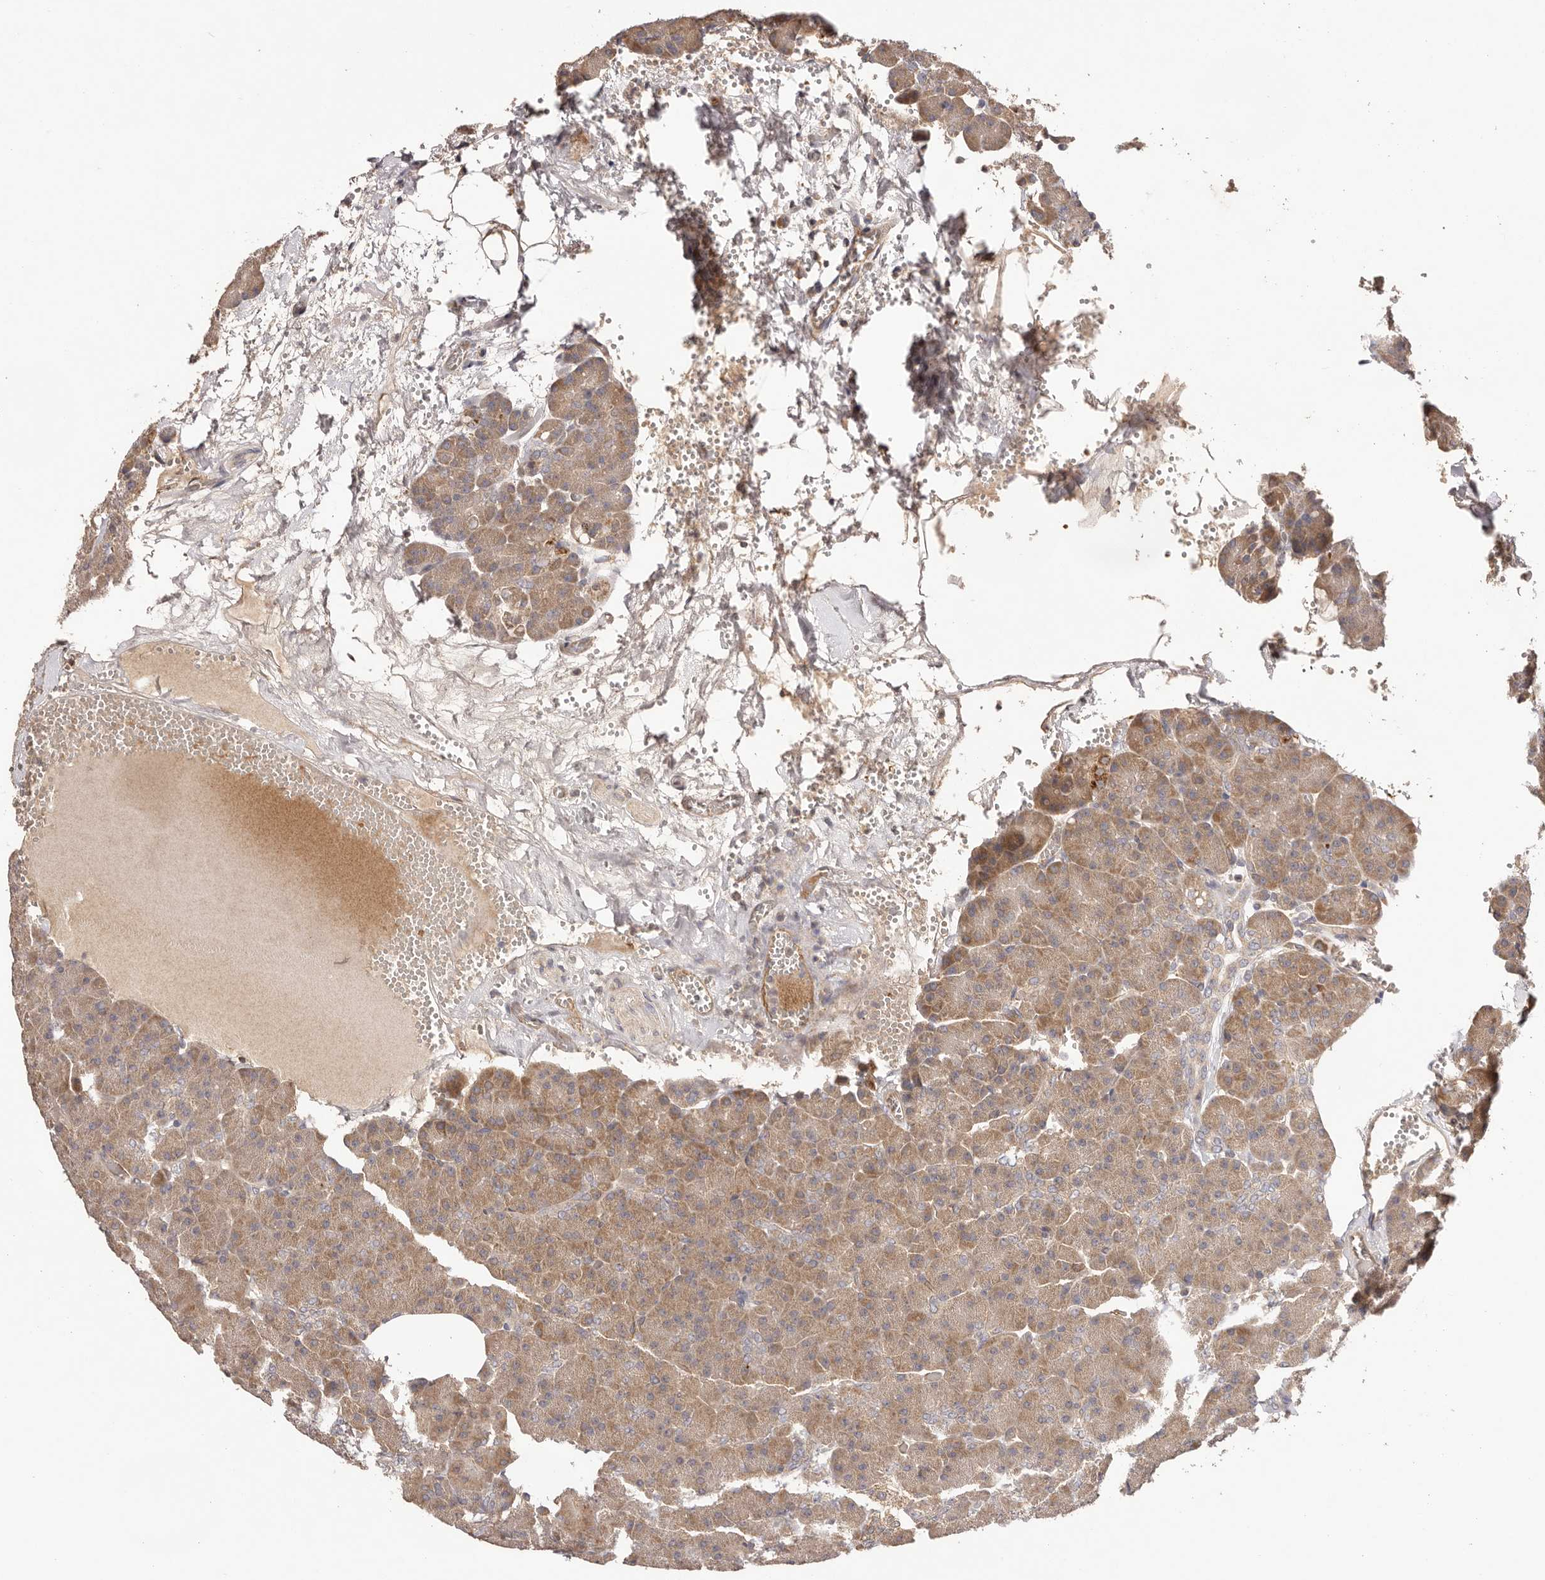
{"staining": {"intensity": "moderate", "quantity": ">75%", "location": "cytoplasmic/membranous"}, "tissue": "pancreas", "cell_type": "Exocrine glandular cells", "image_type": "normal", "snomed": [{"axis": "morphology", "description": "Normal tissue, NOS"}, {"axis": "morphology", "description": "Carcinoid, malignant, NOS"}, {"axis": "topography", "description": "Pancreas"}], "caption": "Immunohistochemistry image of normal human pancreas stained for a protein (brown), which exhibits medium levels of moderate cytoplasmic/membranous expression in approximately >75% of exocrine glandular cells.", "gene": "UBR2", "patient": {"sex": "female", "age": 35}}